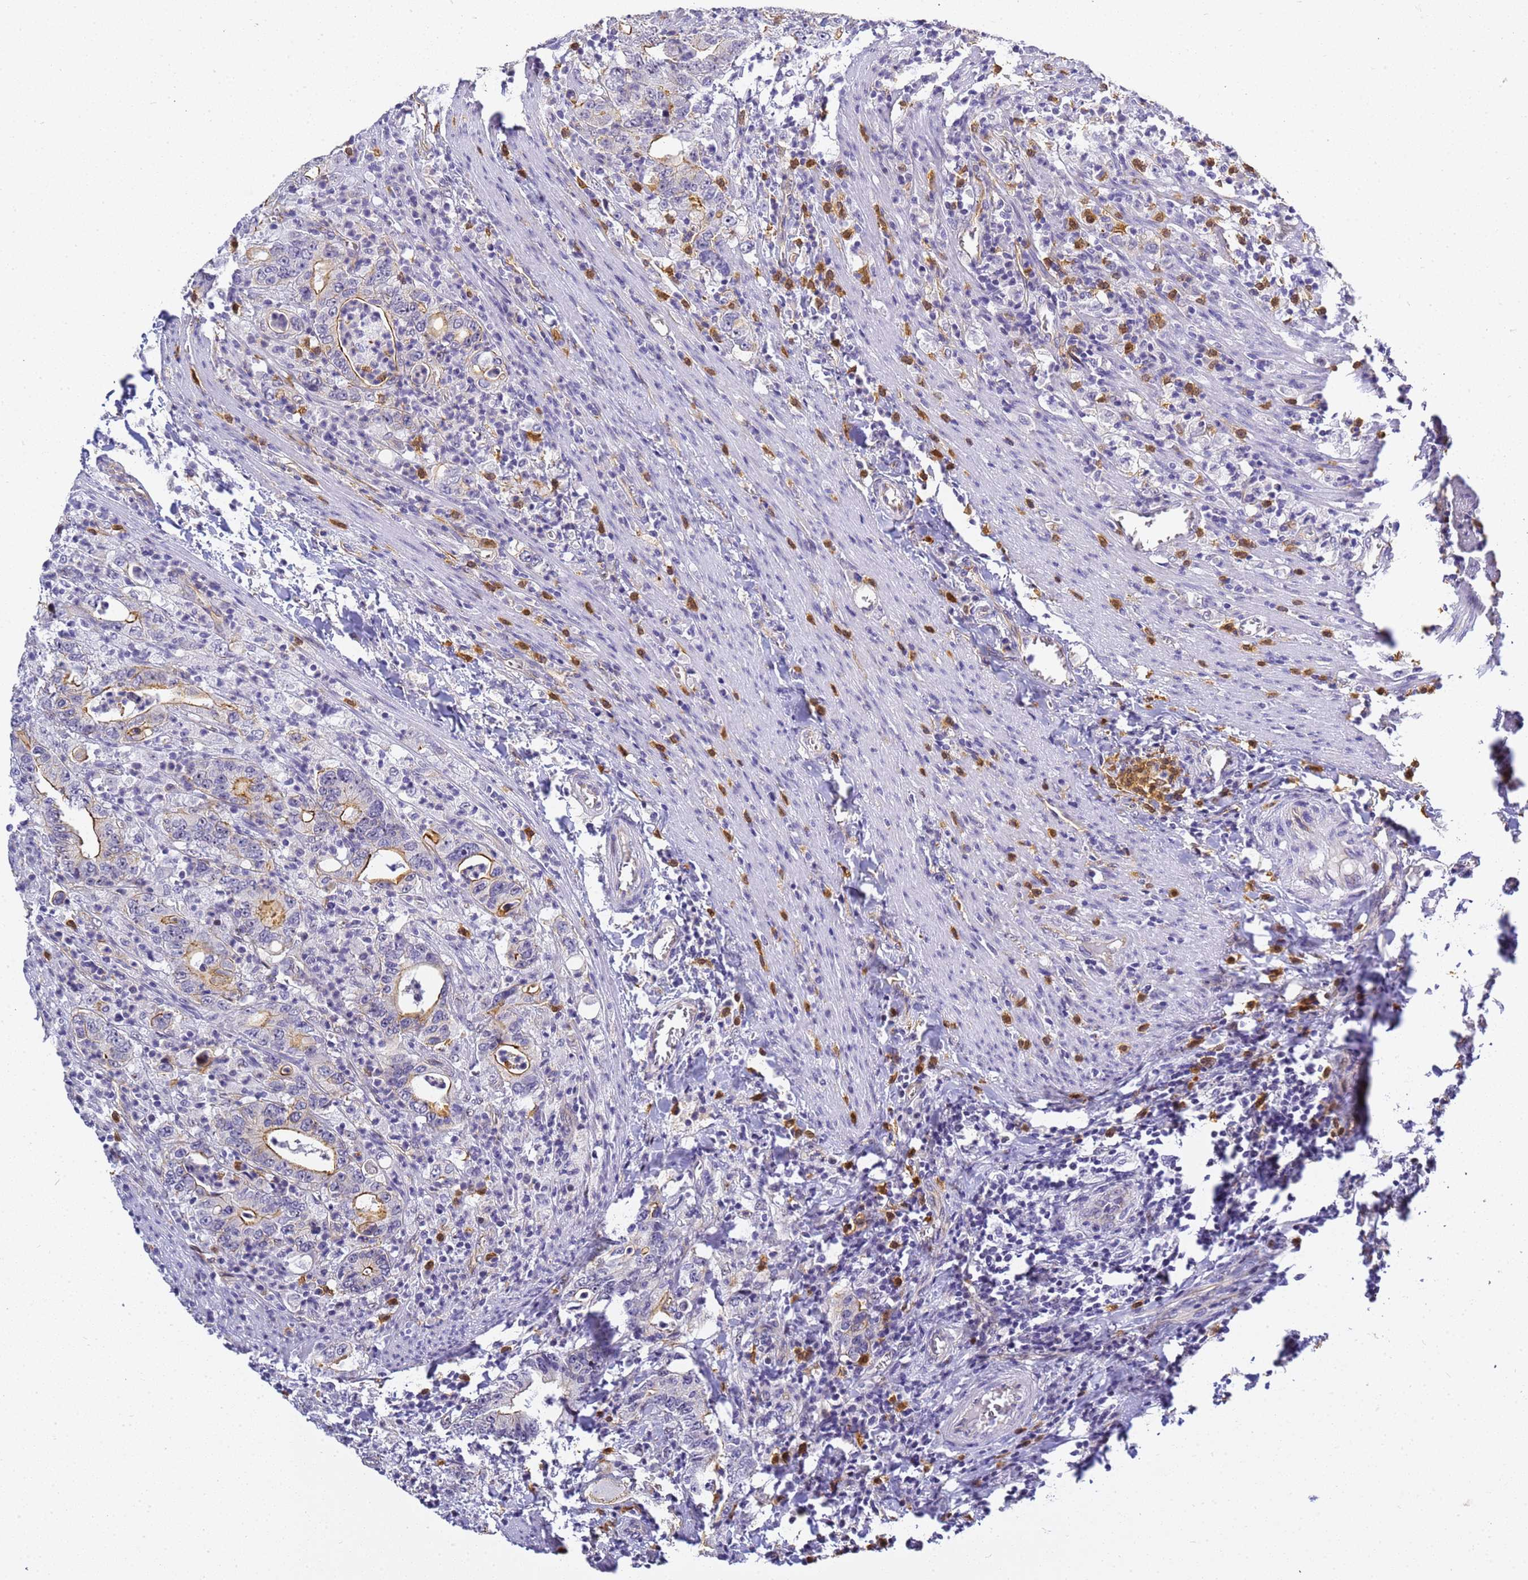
{"staining": {"intensity": "moderate", "quantity": "<25%", "location": "cytoplasmic/membranous"}, "tissue": "colorectal cancer", "cell_type": "Tumor cells", "image_type": "cancer", "snomed": [{"axis": "morphology", "description": "Adenocarcinoma, NOS"}, {"axis": "topography", "description": "Colon"}], "caption": "The histopathology image exhibits staining of colorectal adenocarcinoma, revealing moderate cytoplasmic/membranous protein expression (brown color) within tumor cells.", "gene": "GON4L", "patient": {"sex": "female", "age": 75}}